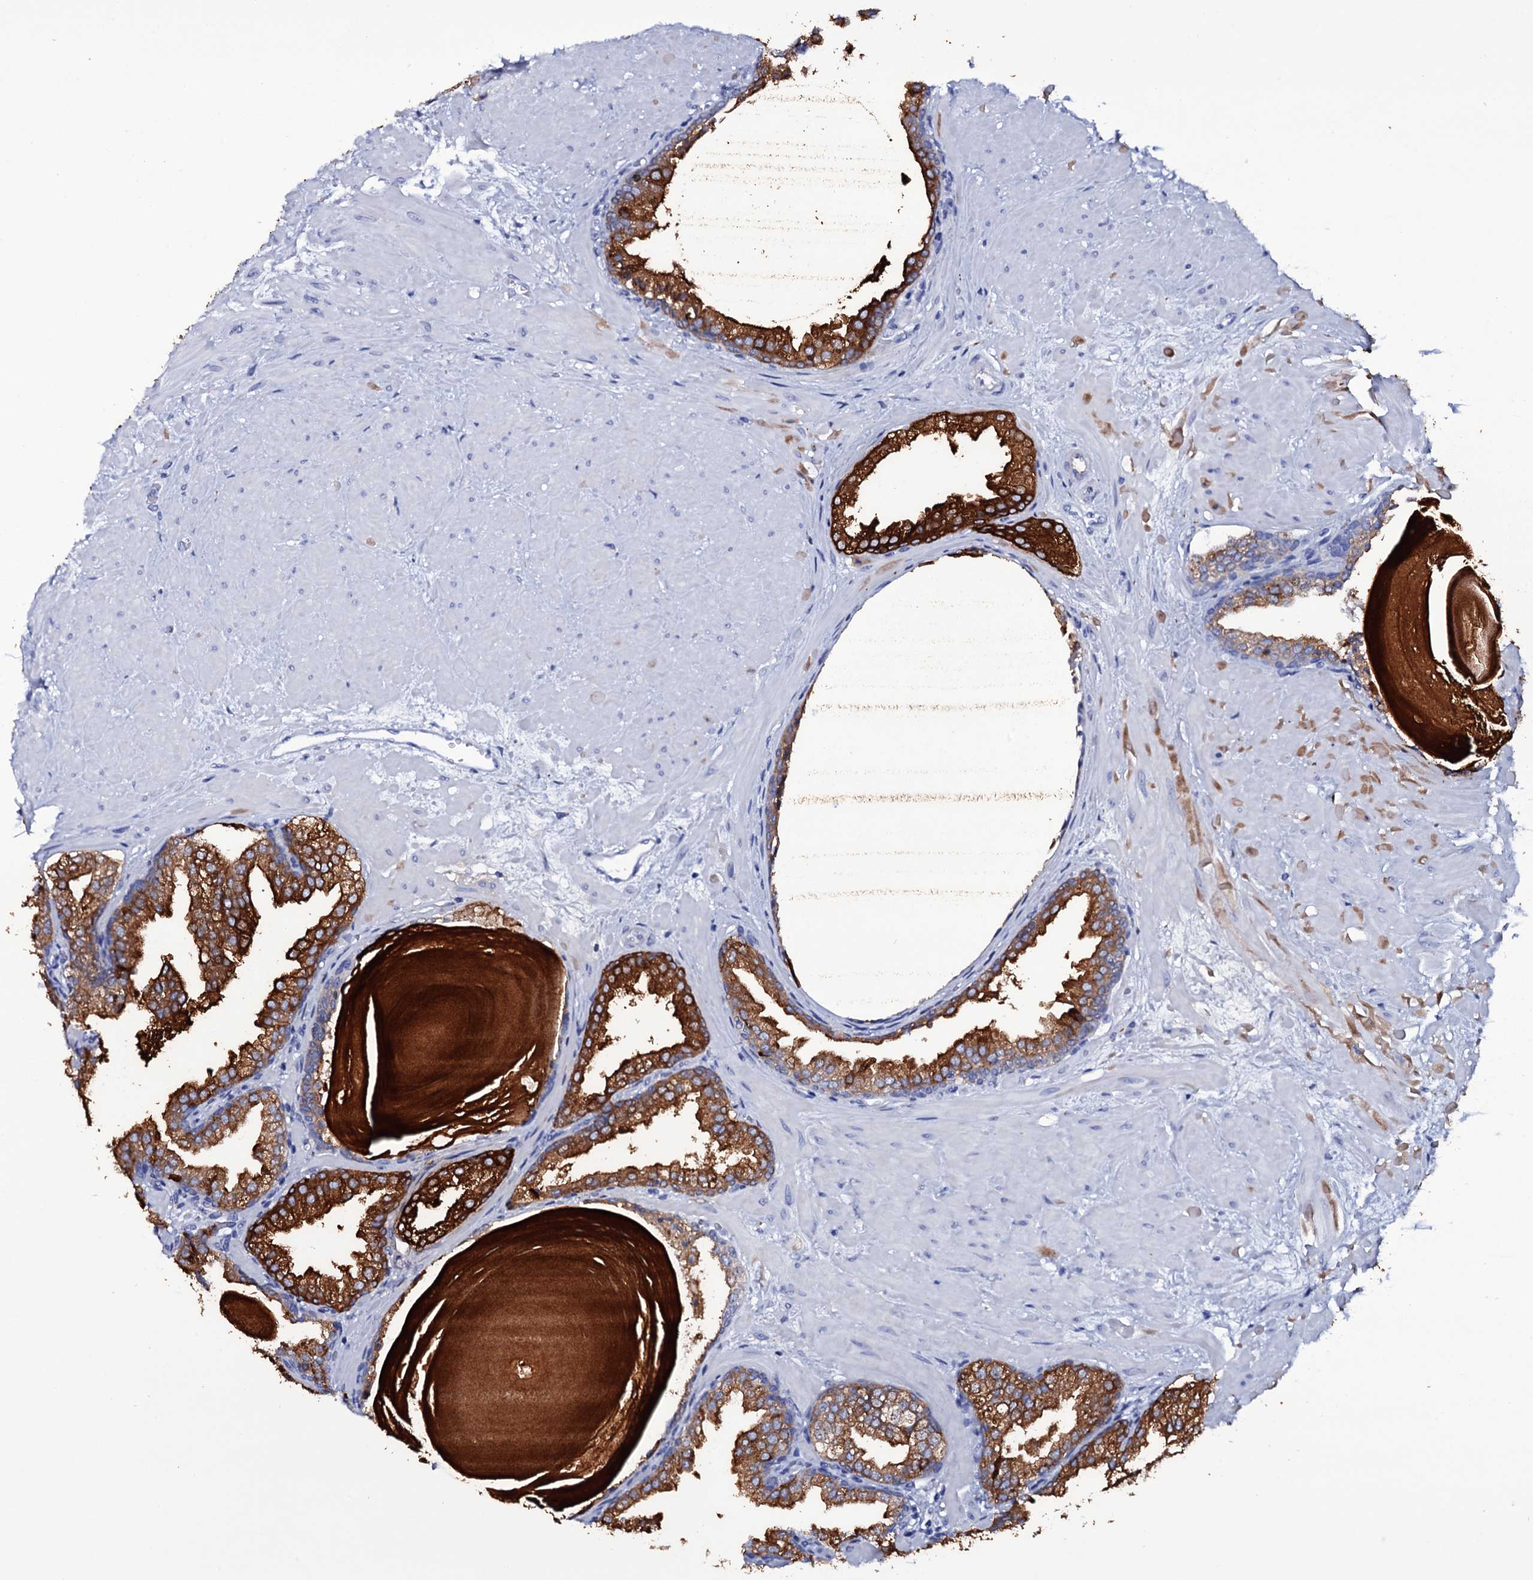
{"staining": {"intensity": "strong", "quantity": ">75%", "location": "cytoplasmic/membranous"}, "tissue": "prostate", "cell_type": "Glandular cells", "image_type": "normal", "snomed": [{"axis": "morphology", "description": "Normal tissue, NOS"}, {"axis": "topography", "description": "Prostate"}], "caption": "Protein expression analysis of normal prostate shows strong cytoplasmic/membranous expression in about >75% of glandular cells. Immunohistochemistry stains the protein of interest in brown and the nuclei are stained blue.", "gene": "ITPRID2", "patient": {"sex": "male", "age": 48}}